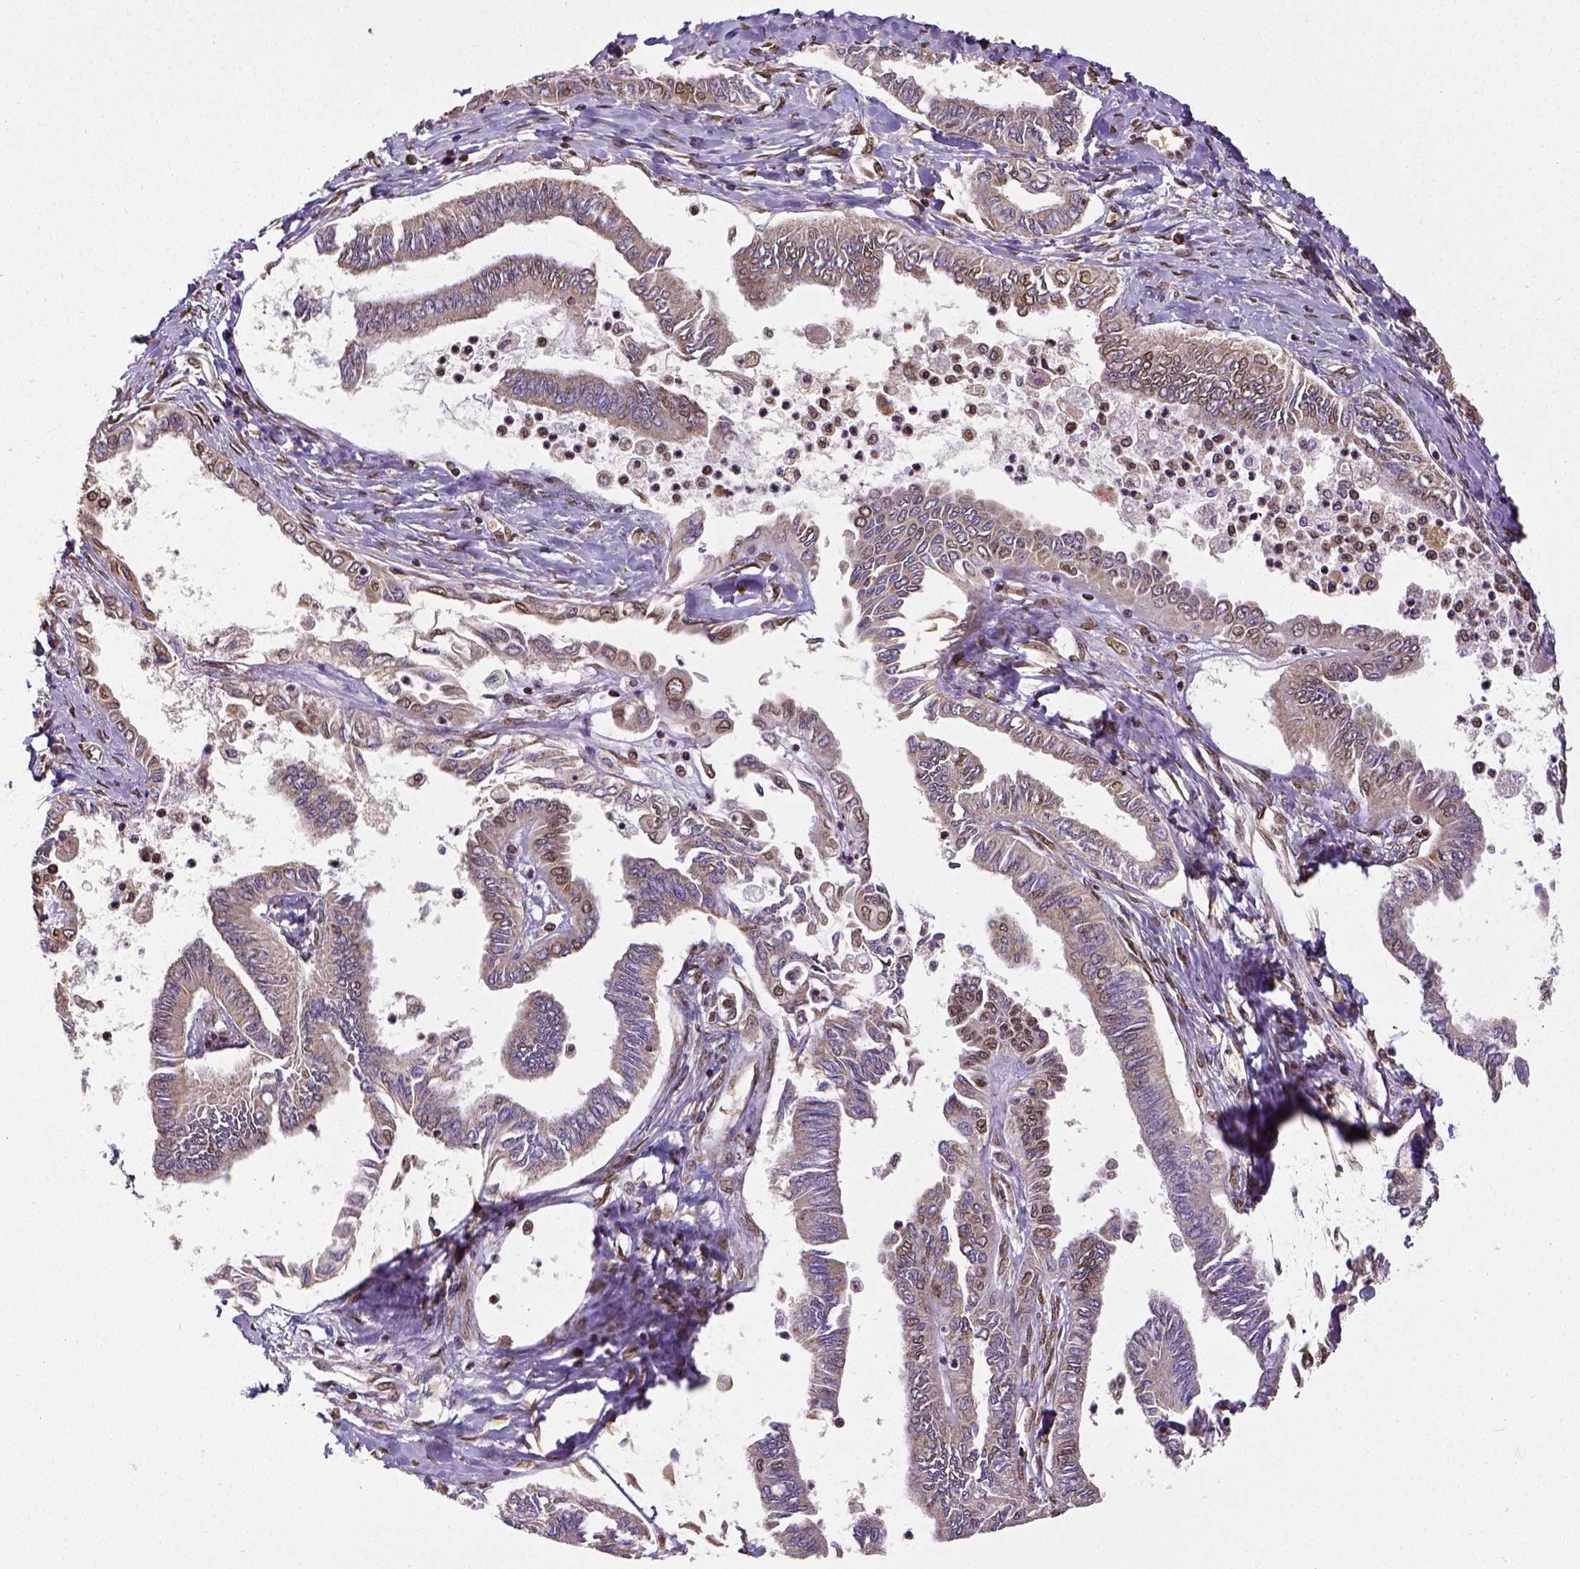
{"staining": {"intensity": "moderate", "quantity": "25%-75%", "location": "cytoplasmic/membranous,nuclear"}, "tissue": "ovarian cancer", "cell_type": "Tumor cells", "image_type": "cancer", "snomed": [{"axis": "morphology", "description": "Carcinoma, endometroid"}, {"axis": "topography", "description": "Ovary"}], "caption": "This is a micrograph of immunohistochemistry staining of endometroid carcinoma (ovarian), which shows moderate expression in the cytoplasmic/membranous and nuclear of tumor cells.", "gene": "MTDH", "patient": {"sex": "female", "age": 70}}